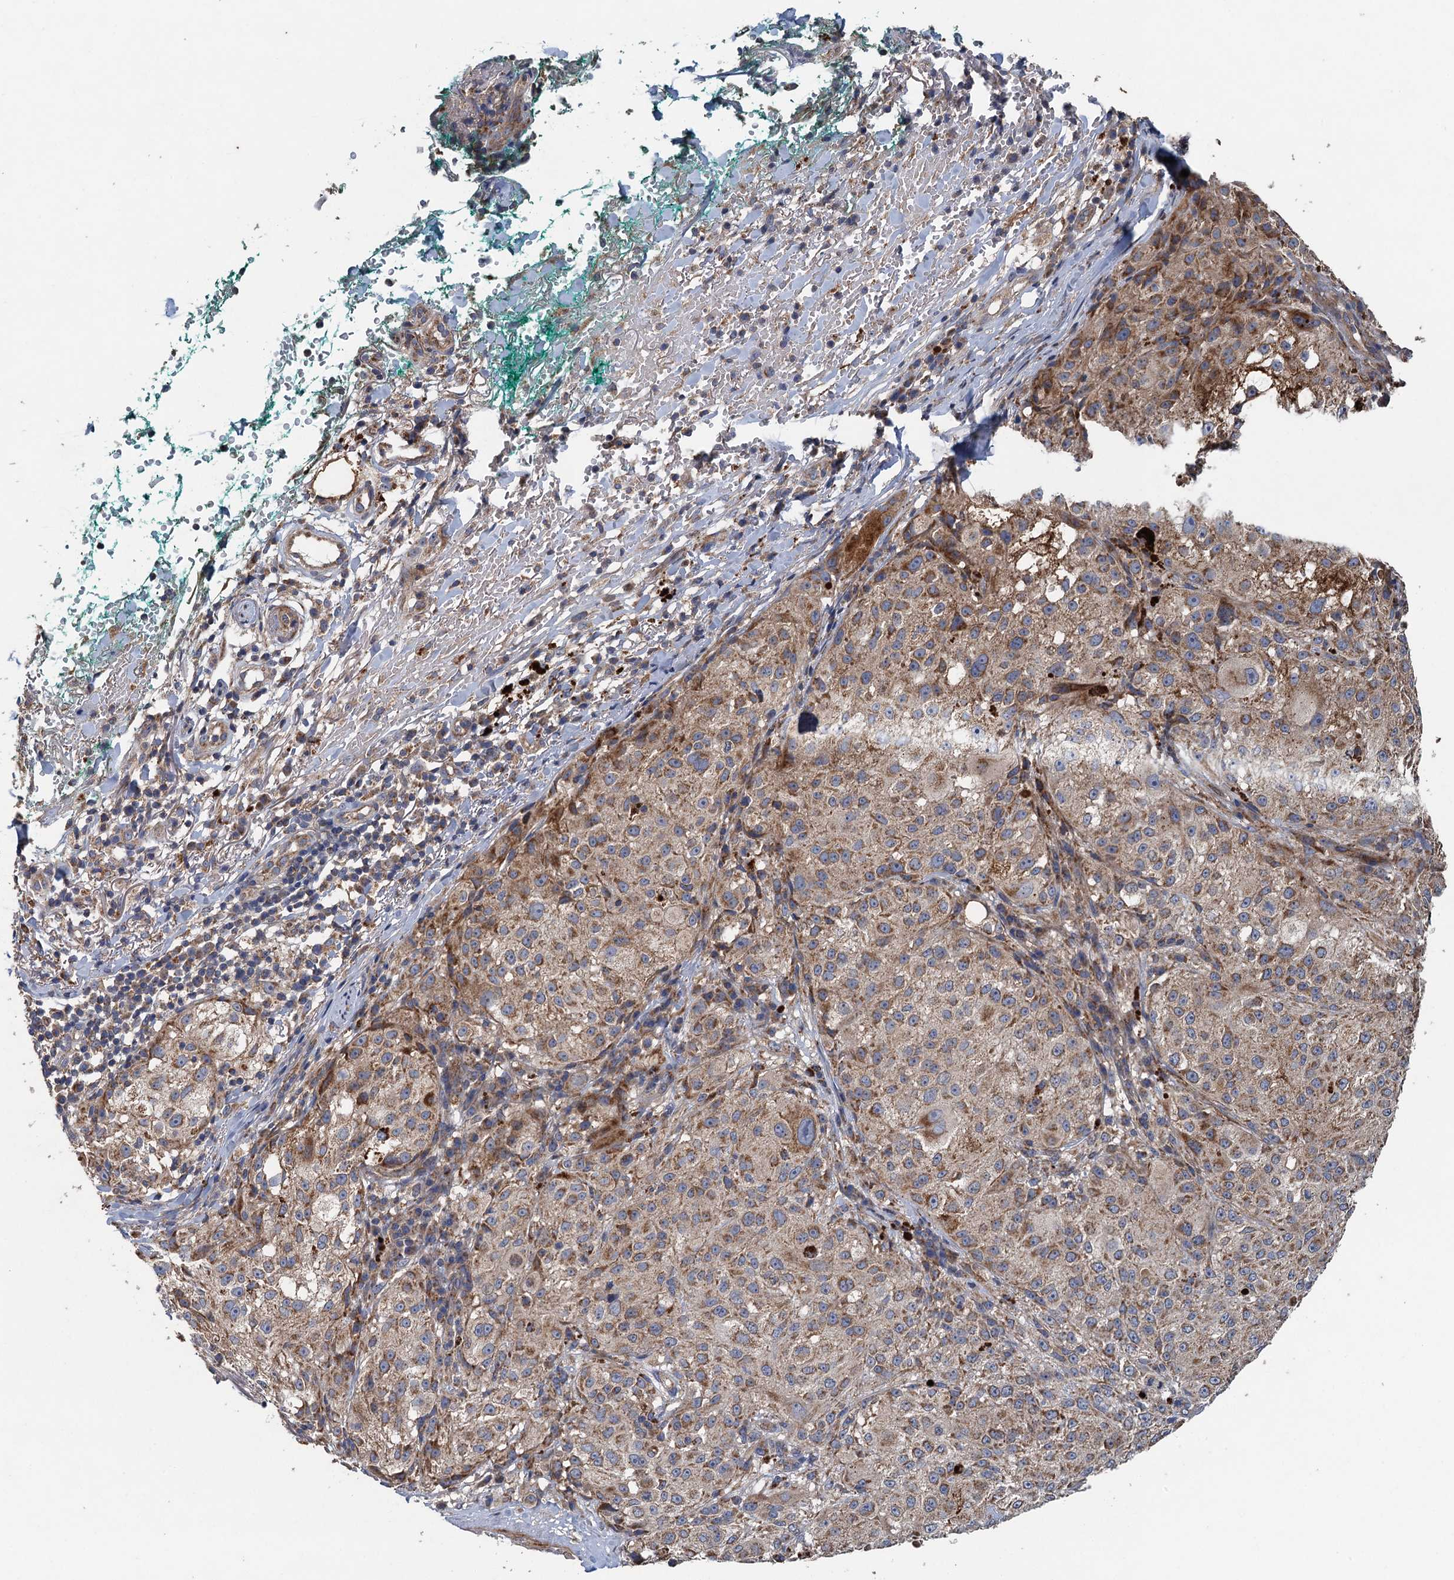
{"staining": {"intensity": "moderate", "quantity": ">75%", "location": "cytoplasmic/membranous"}, "tissue": "melanoma", "cell_type": "Tumor cells", "image_type": "cancer", "snomed": [{"axis": "morphology", "description": "Necrosis, NOS"}, {"axis": "morphology", "description": "Malignant melanoma, NOS"}, {"axis": "topography", "description": "Skin"}], "caption": "Melanoma was stained to show a protein in brown. There is medium levels of moderate cytoplasmic/membranous positivity in approximately >75% of tumor cells.", "gene": "BCS1L", "patient": {"sex": "female", "age": 87}}